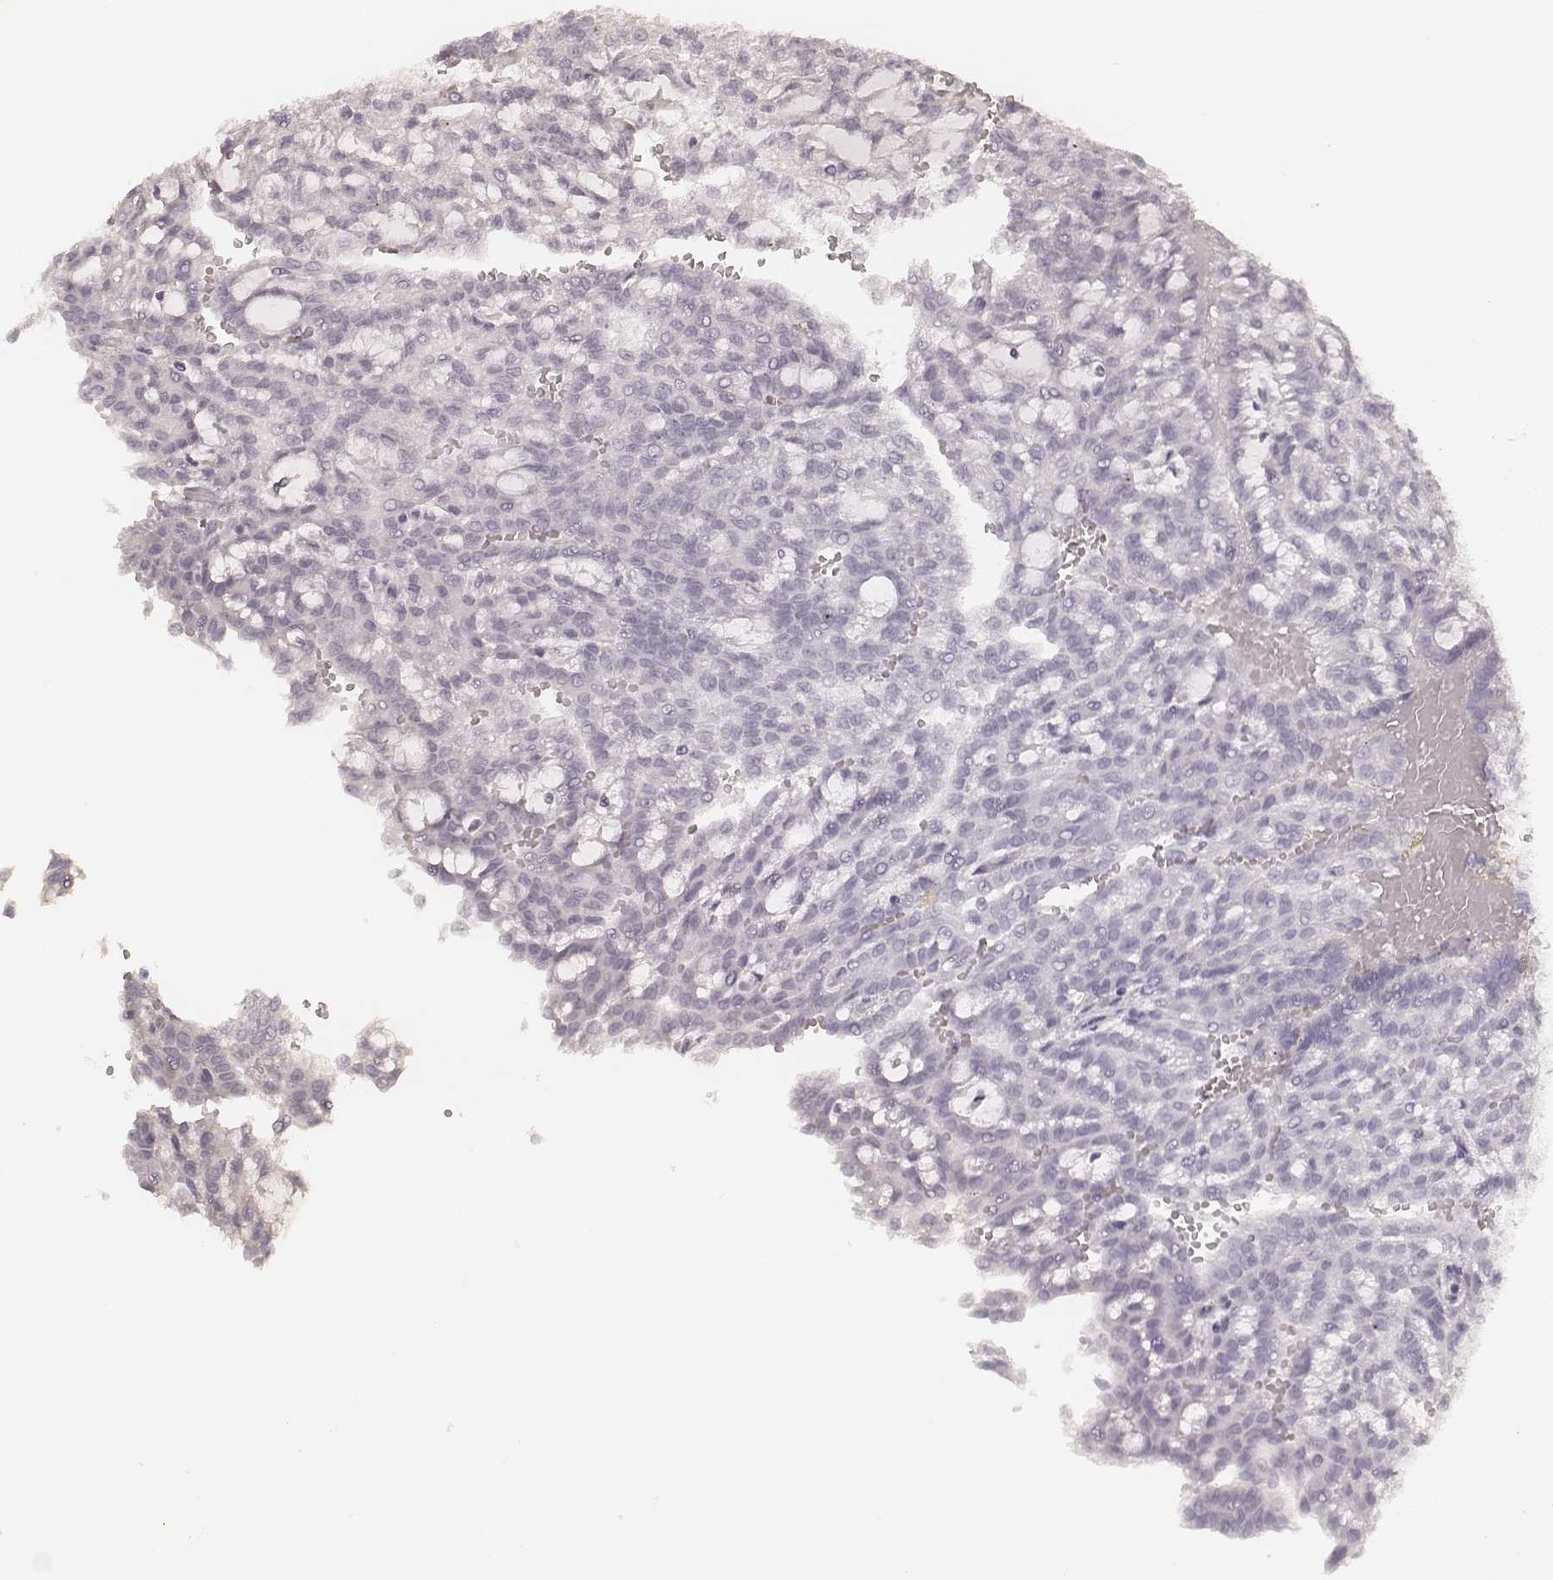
{"staining": {"intensity": "negative", "quantity": "none", "location": "none"}, "tissue": "renal cancer", "cell_type": "Tumor cells", "image_type": "cancer", "snomed": [{"axis": "morphology", "description": "Adenocarcinoma, NOS"}, {"axis": "topography", "description": "Kidney"}], "caption": "Immunohistochemistry of renal cancer (adenocarcinoma) displays no positivity in tumor cells. (DAB immunohistochemistry (IHC), high magnification).", "gene": "CS", "patient": {"sex": "male", "age": 63}}